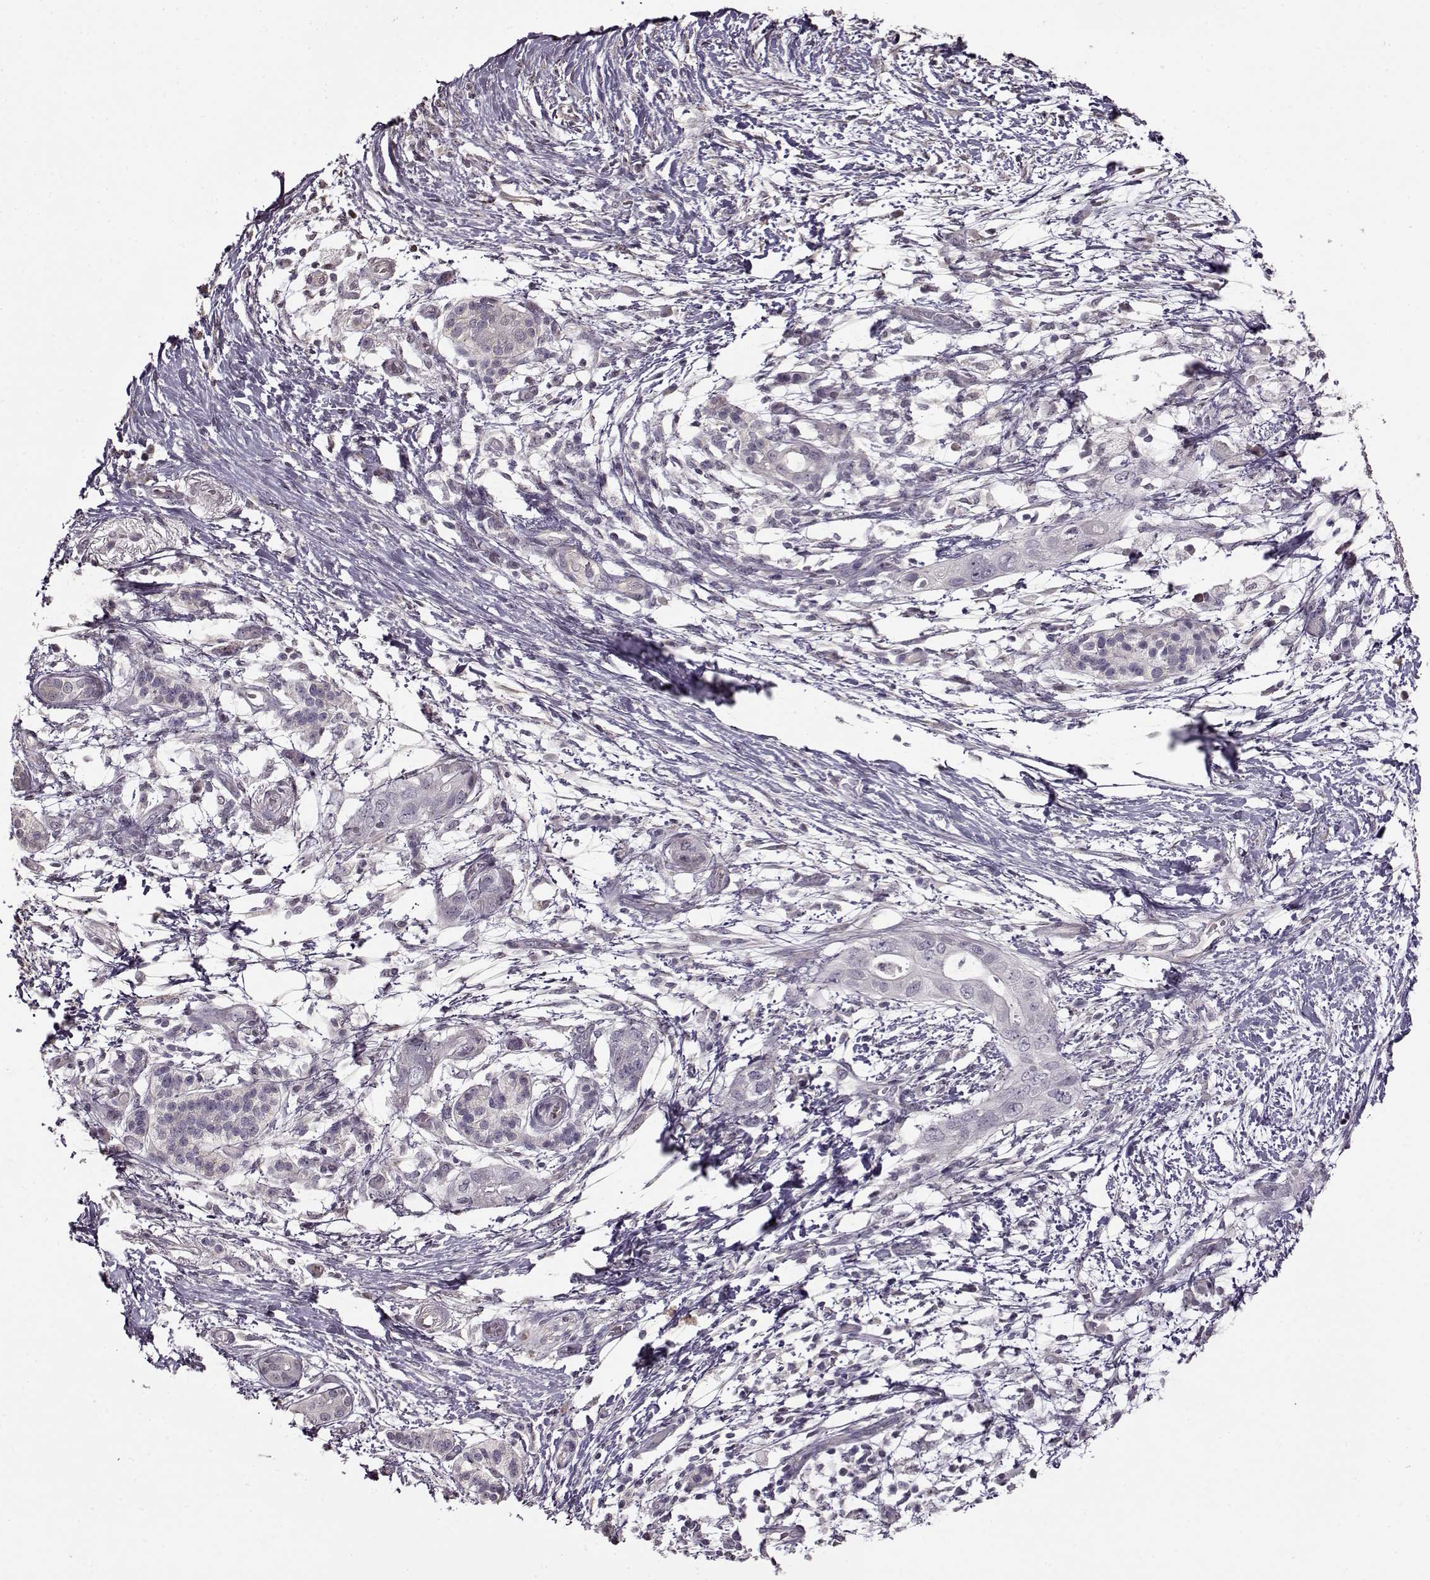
{"staining": {"intensity": "negative", "quantity": "none", "location": "none"}, "tissue": "pancreatic cancer", "cell_type": "Tumor cells", "image_type": "cancer", "snomed": [{"axis": "morphology", "description": "Adenocarcinoma, NOS"}, {"axis": "topography", "description": "Pancreas"}], "caption": "IHC micrograph of neoplastic tissue: human pancreatic adenocarcinoma stained with DAB demonstrates no significant protein staining in tumor cells.", "gene": "FSHB", "patient": {"sex": "female", "age": 72}}